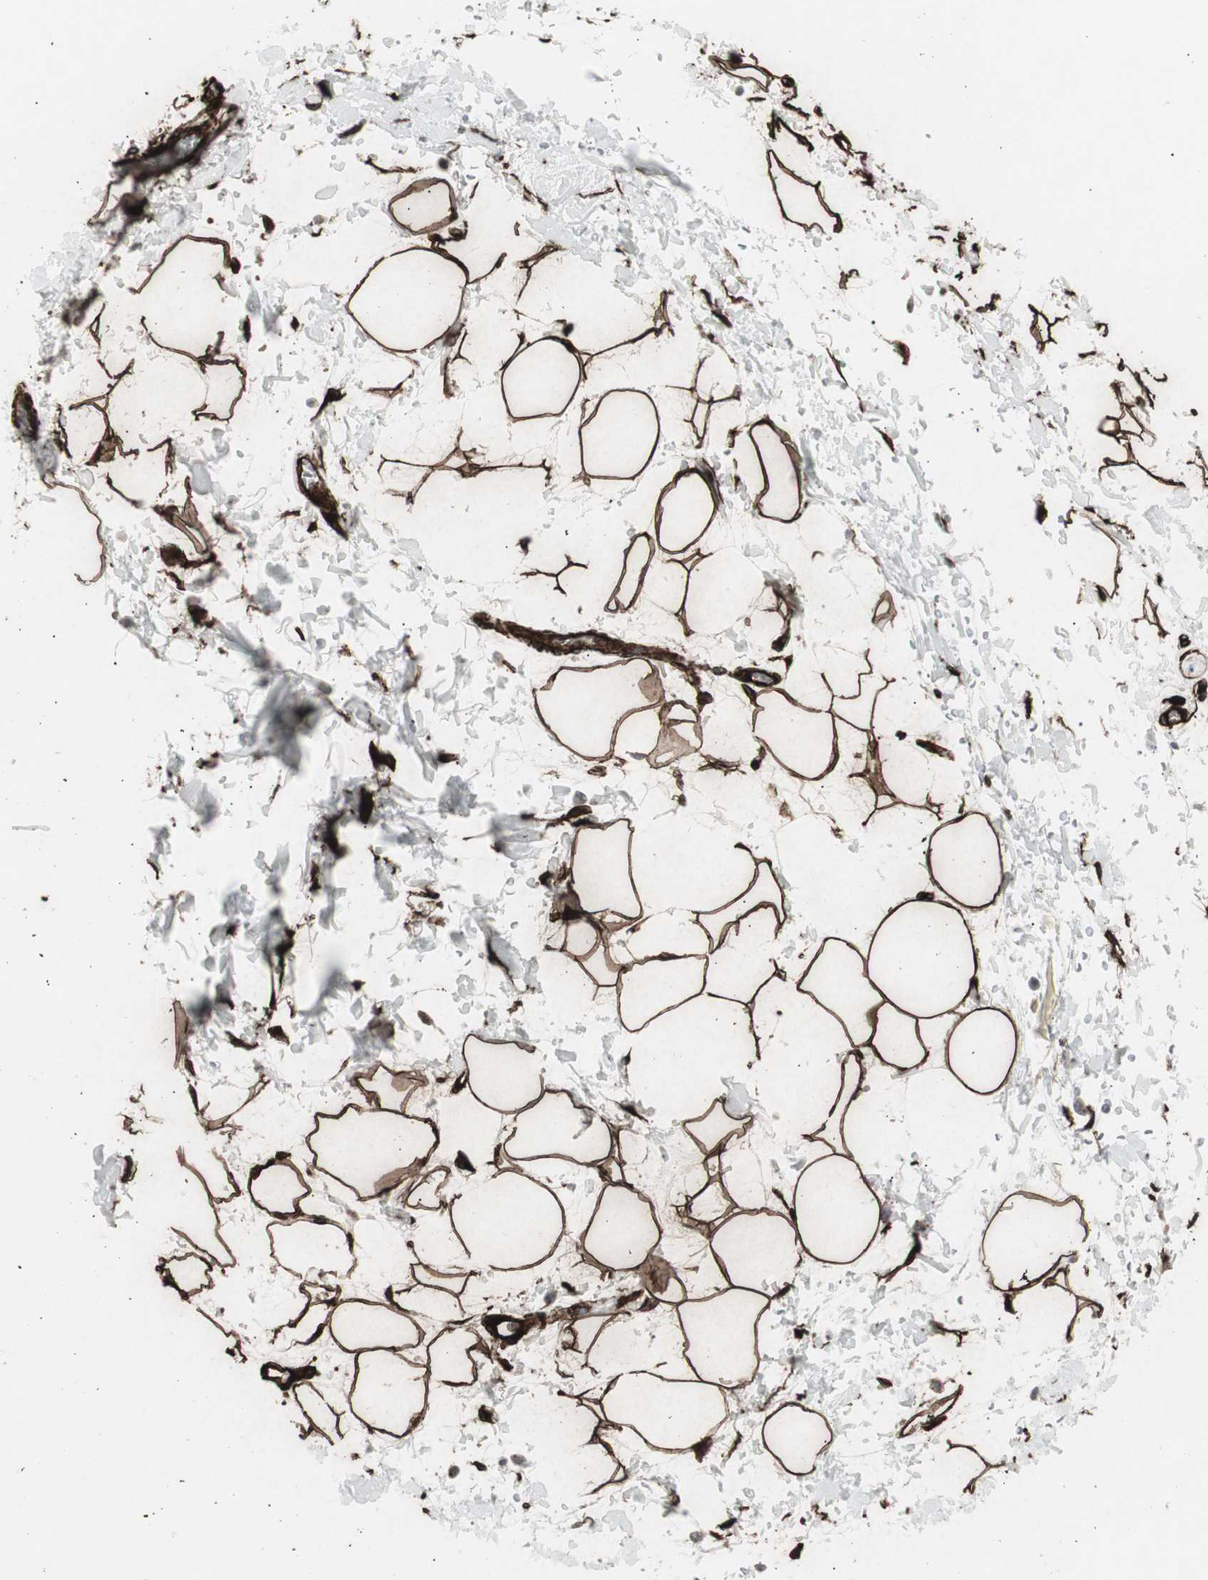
{"staining": {"intensity": "strong", "quantity": ">75%", "location": "cytoplasmic/membranous"}, "tissue": "adipose tissue", "cell_type": "Adipocytes", "image_type": "normal", "snomed": [{"axis": "morphology", "description": "Normal tissue, NOS"}, {"axis": "topography", "description": "Soft tissue"}], "caption": "A histopathology image showing strong cytoplasmic/membranous staining in approximately >75% of adipocytes in normal adipose tissue, as visualized by brown immunohistochemical staining.", "gene": "PDGFA", "patient": {"sex": "male", "age": 72}}